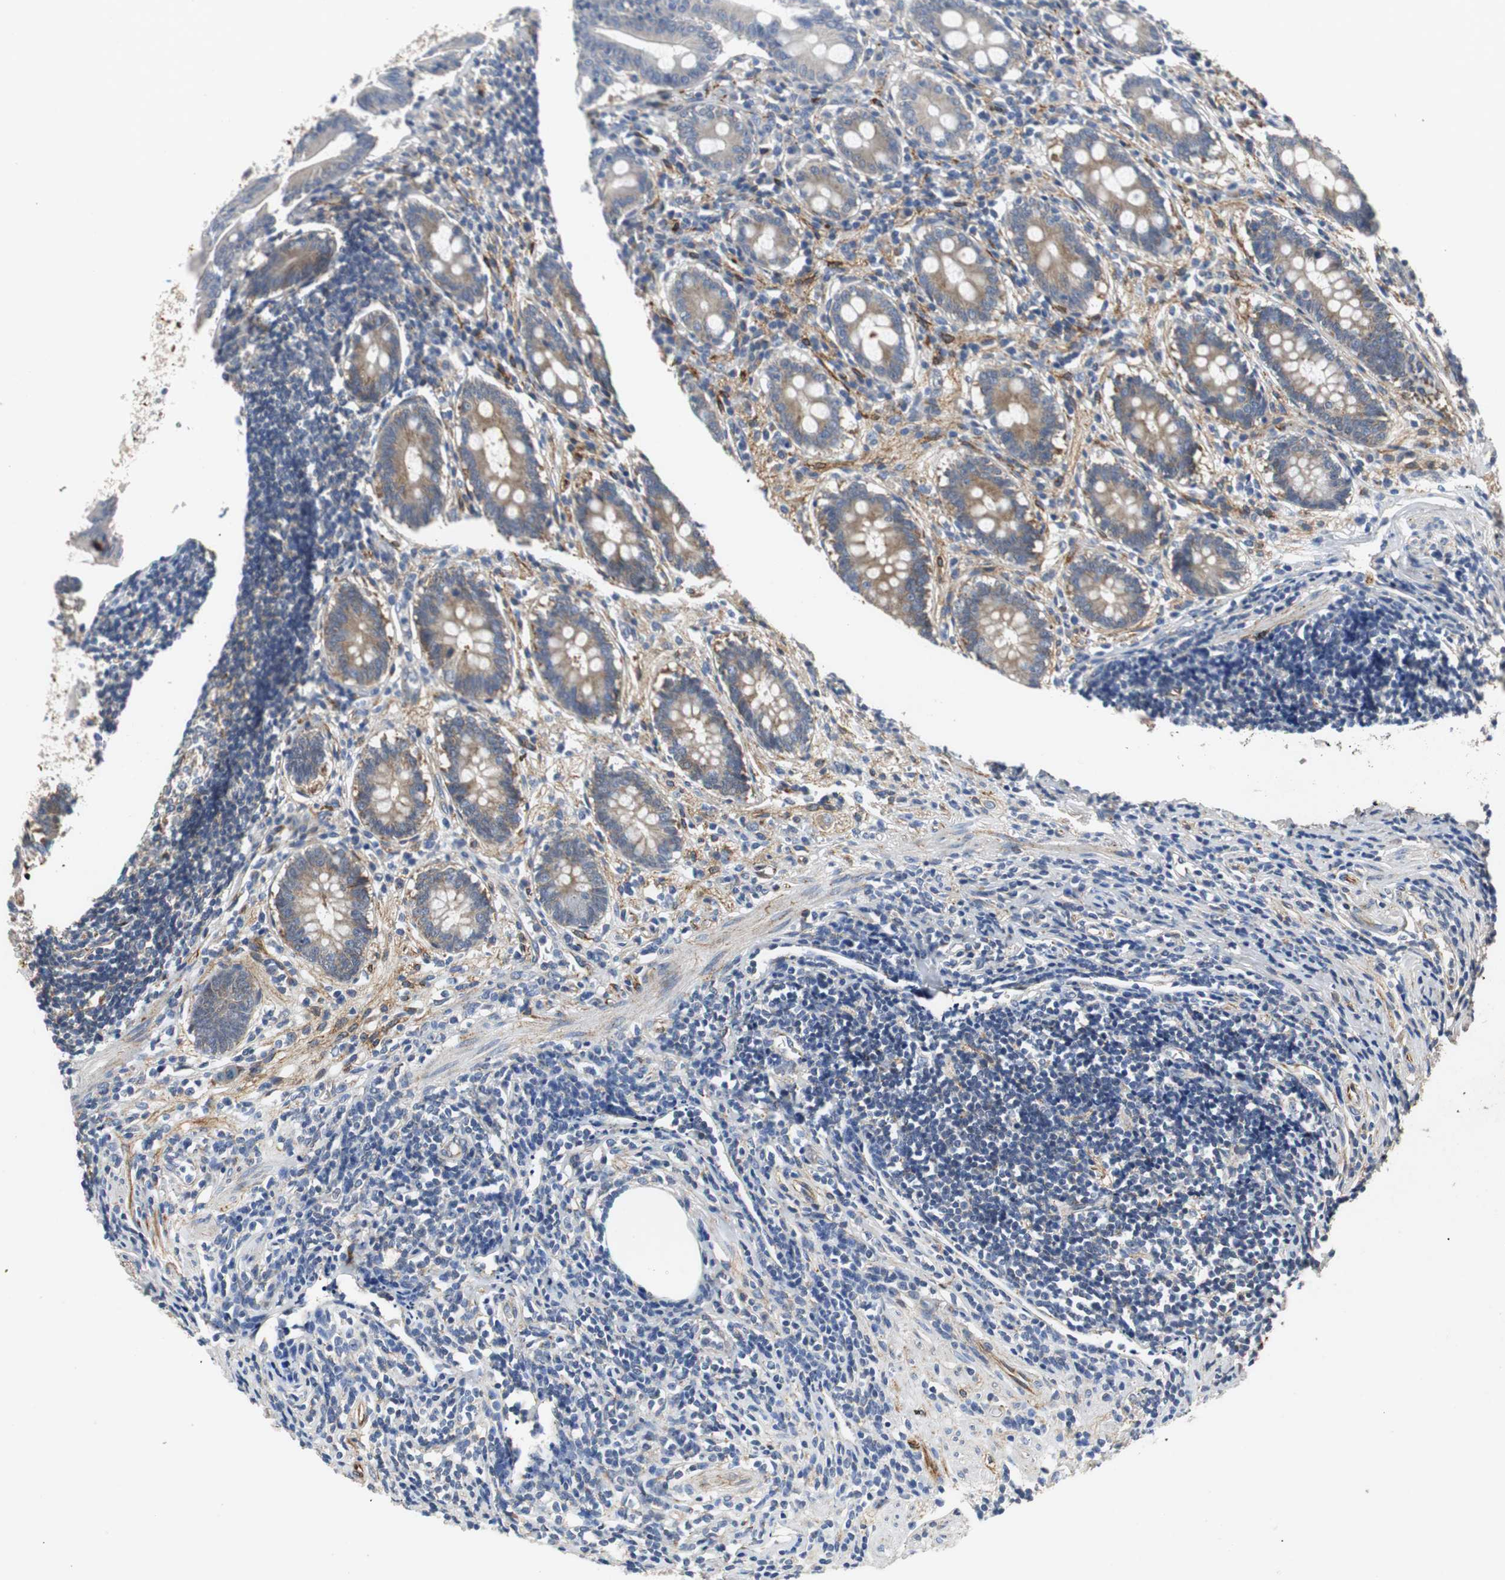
{"staining": {"intensity": "moderate", "quantity": ">75%", "location": "cytoplasmic/membranous"}, "tissue": "appendix", "cell_type": "Glandular cells", "image_type": "normal", "snomed": [{"axis": "morphology", "description": "Normal tissue, NOS"}, {"axis": "topography", "description": "Appendix"}], "caption": "Brown immunohistochemical staining in unremarkable human appendix exhibits moderate cytoplasmic/membranous positivity in approximately >75% of glandular cells.", "gene": "ISCU", "patient": {"sex": "female", "age": 50}}